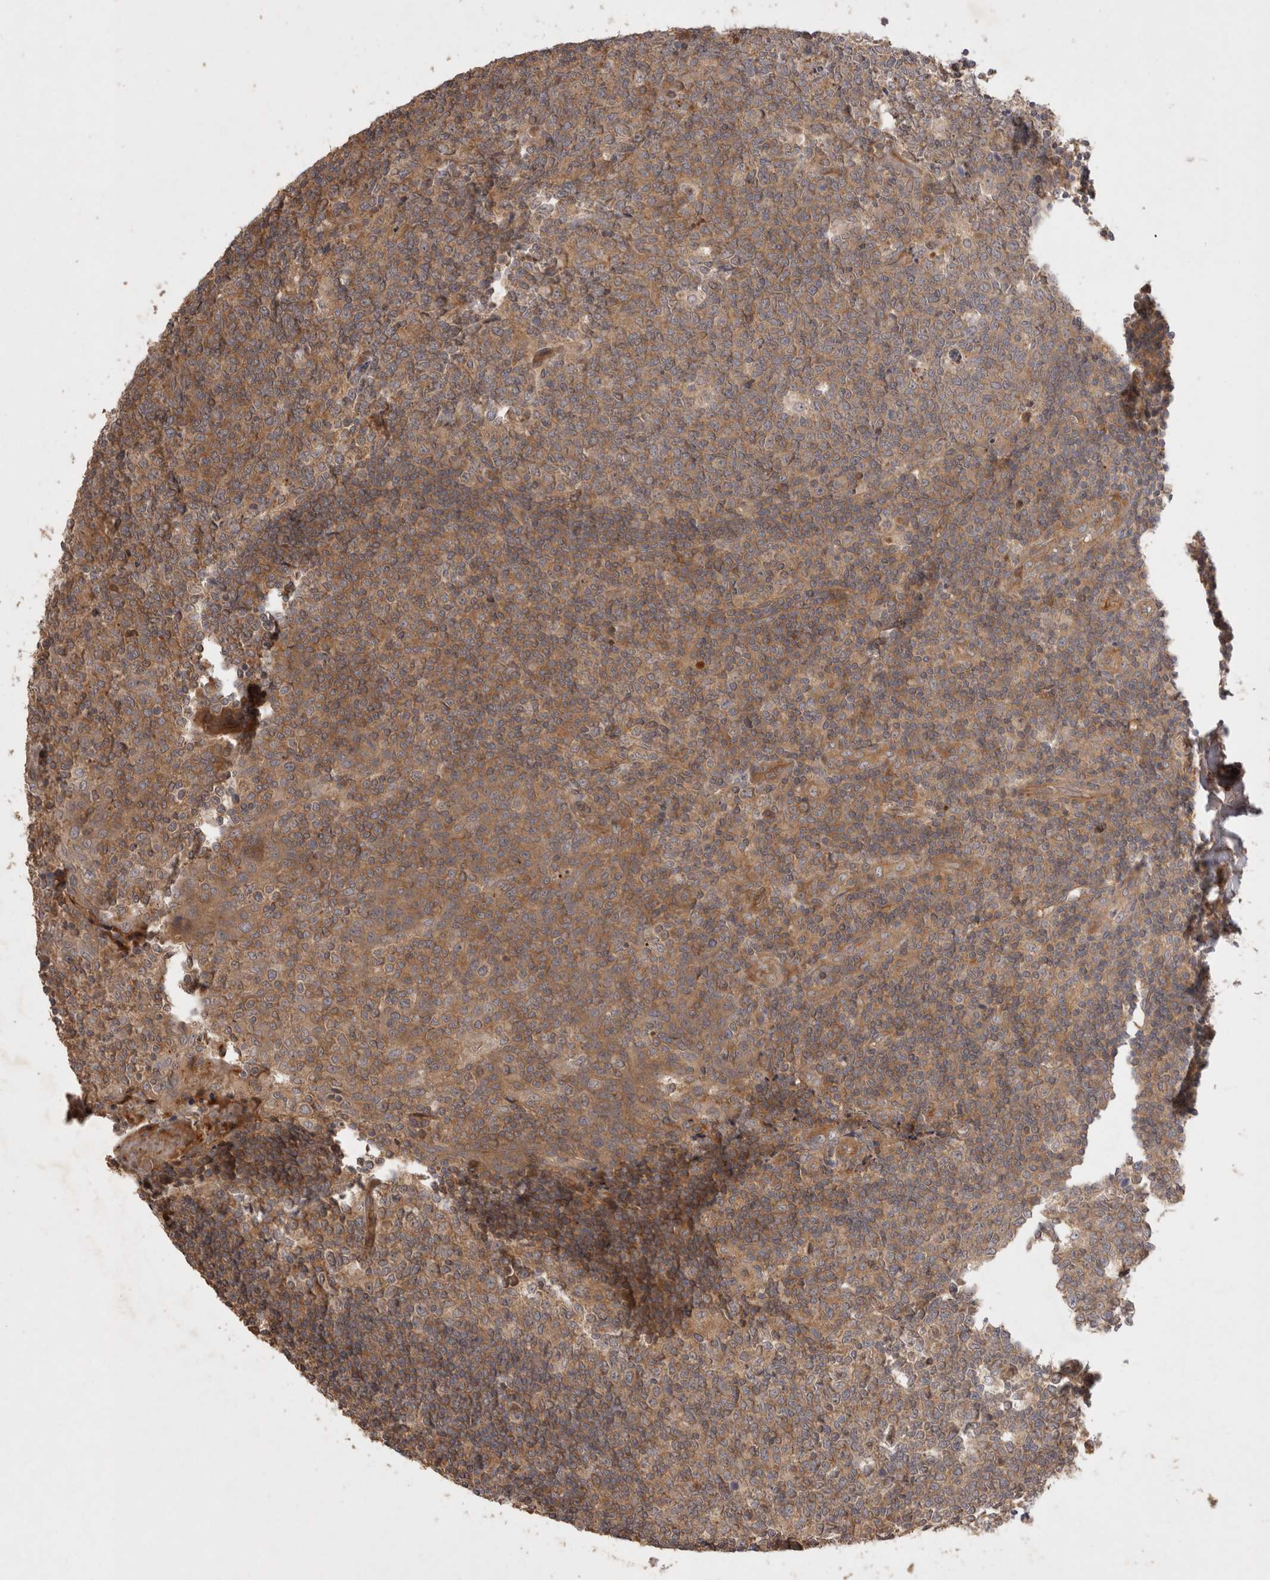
{"staining": {"intensity": "moderate", "quantity": ">75%", "location": "cytoplasmic/membranous"}, "tissue": "tonsil", "cell_type": "Germinal center cells", "image_type": "normal", "snomed": [{"axis": "morphology", "description": "Normal tissue, NOS"}, {"axis": "topography", "description": "Tonsil"}], "caption": "The histopathology image demonstrates immunohistochemical staining of benign tonsil. There is moderate cytoplasmic/membranous positivity is seen in approximately >75% of germinal center cells.", "gene": "PPP1R42", "patient": {"sex": "female", "age": 19}}